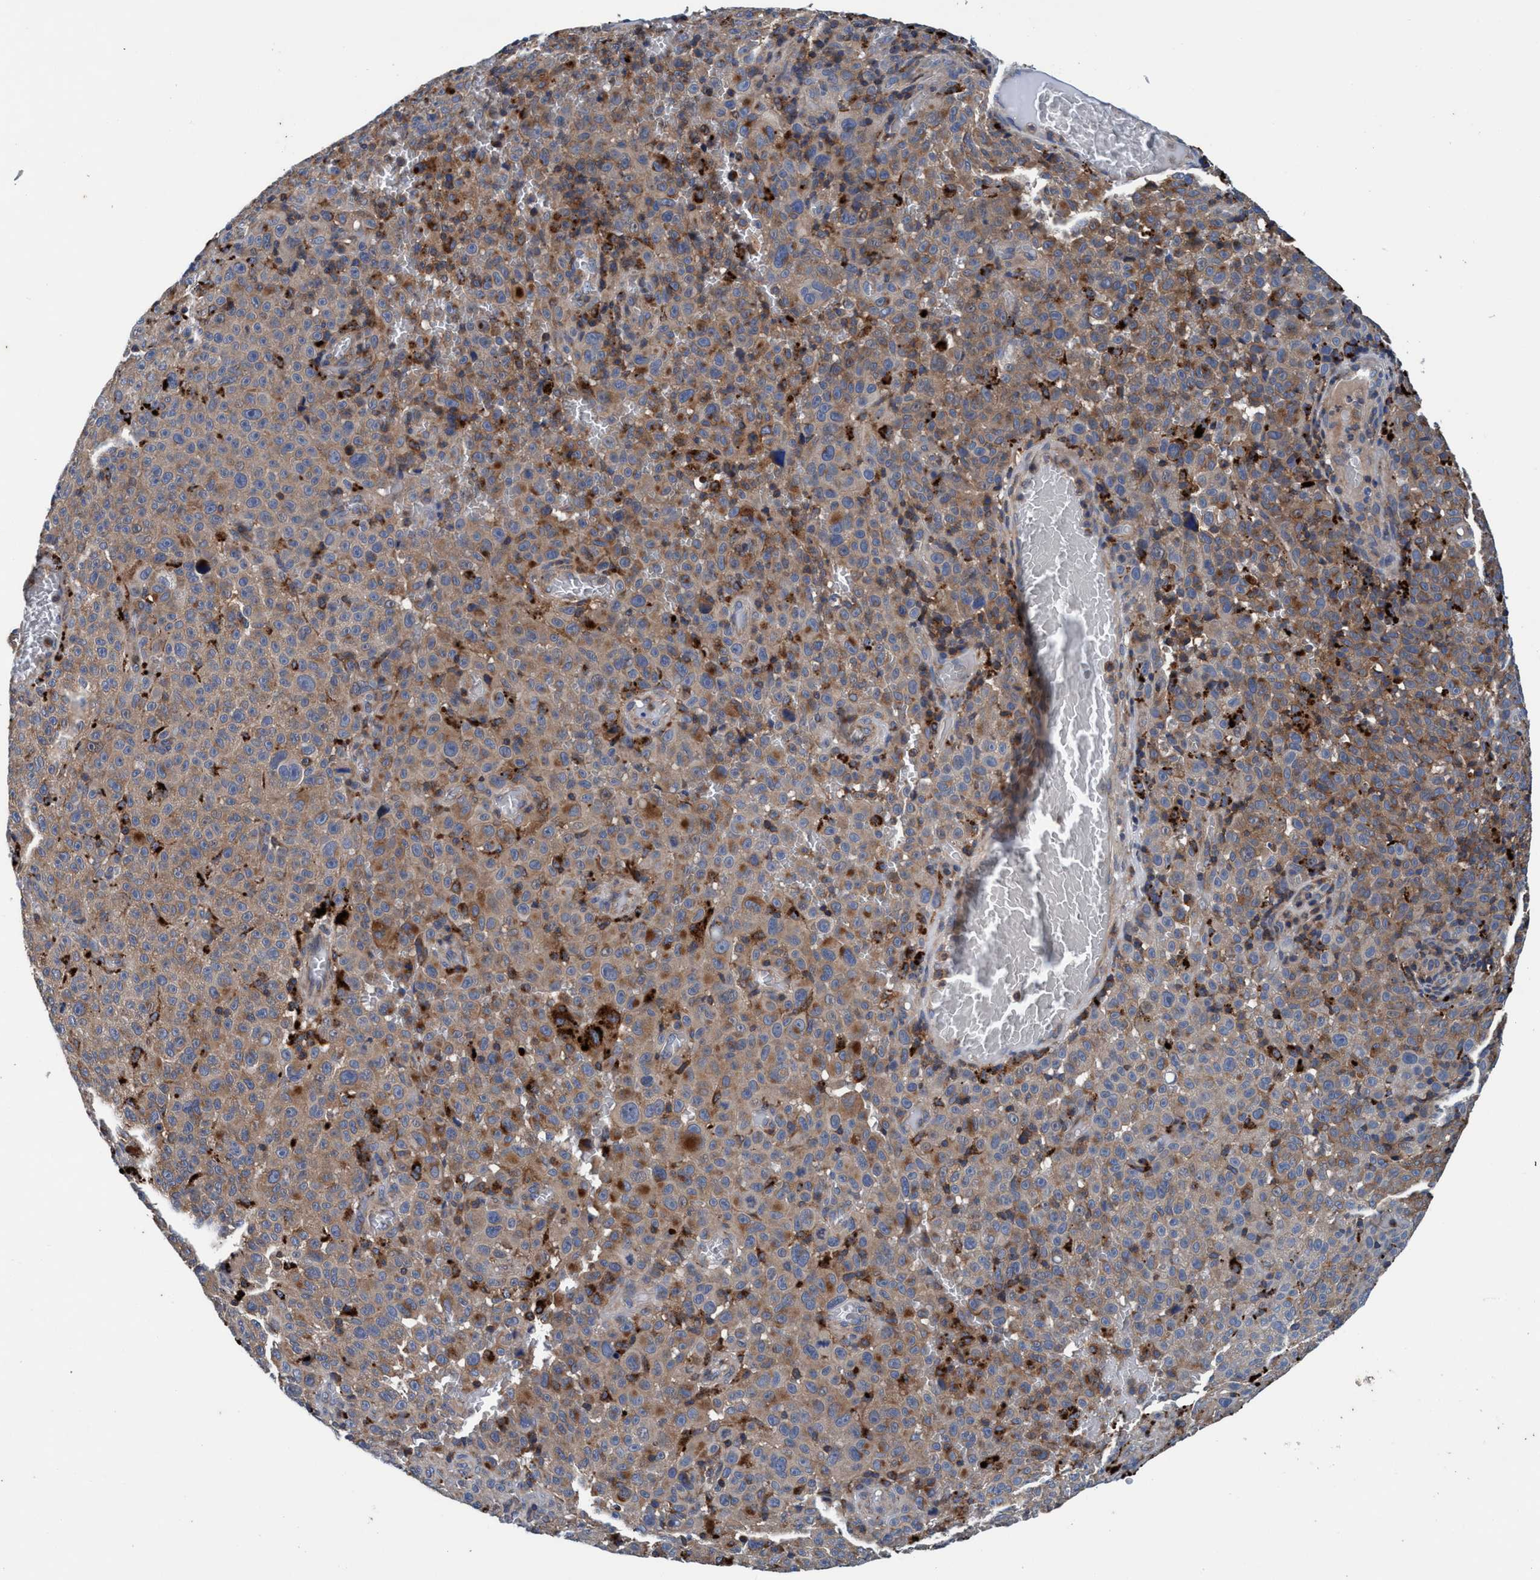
{"staining": {"intensity": "moderate", "quantity": ">75%", "location": "cytoplasmic/membranous"}, "tissue": "melanoma", "cell_type": "Tumor cells", "image_type": "cancer", "snomed": [{"axis": "morphology", "description": "Malignant melanoma, NOS"}, {"axis": "topography", "description": "Skin"}], "caption": "Immunohistochemical staining of human melanoma exhibits medium levels of moderate cytoplasmic/membranous protein expression in approximately >75% of tumor cells. (IHC, brightfield microscopy, high magnification).", "gene": "ENDOG", "patient": {"sex": "female", "age": 82}}